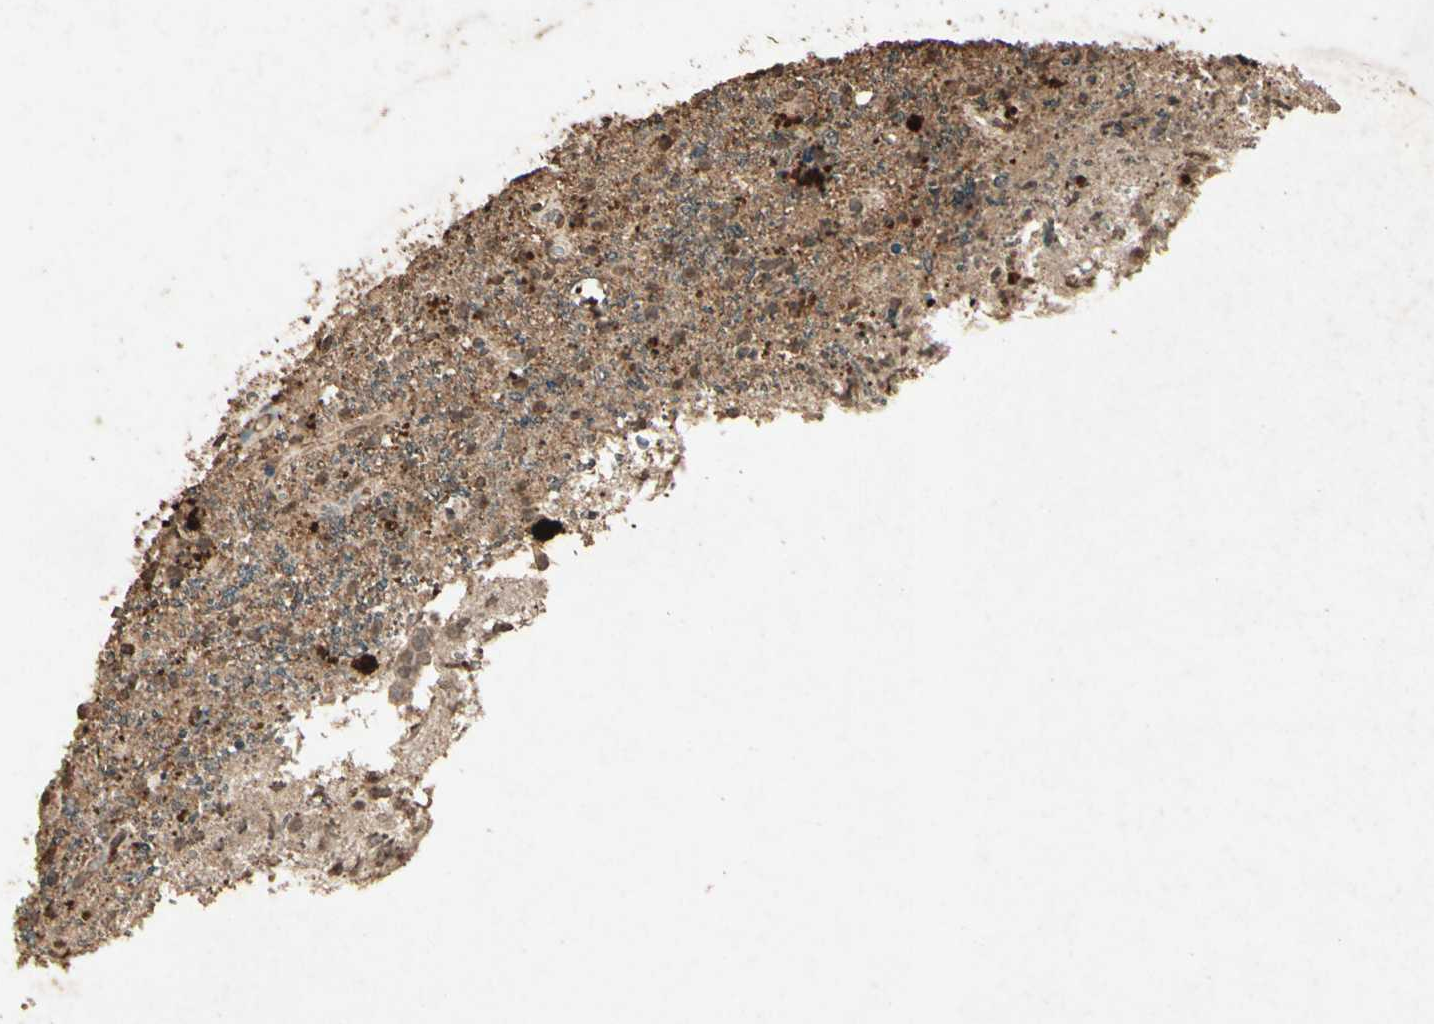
{"staining": {"intensity": "moderate", "quantity": "25%-75%", "location": "cytoplasmic/membranous"}, "tissue": "glioma", "cell_type": "Tumor cells", "image_type": "cancer", "snomed": [{"axis": "morphology", "description": "Glioma, malignant, High grade"}, {"axis": "topography", "description": "Brain"}], "caption": "Immunohistochemical staining of glioma reveals medium levels of moderate cytoplasmic/membranous protein expression in approximately 25%-75% of tumor cells. (Stains: DAB (3,3'-diaminobenzidine) in brown, nuclei in blue, Microscopy: brightfield microscopy at high magnification).", "gene": "GC", "patient": {"sex": "male", "age": 47}}